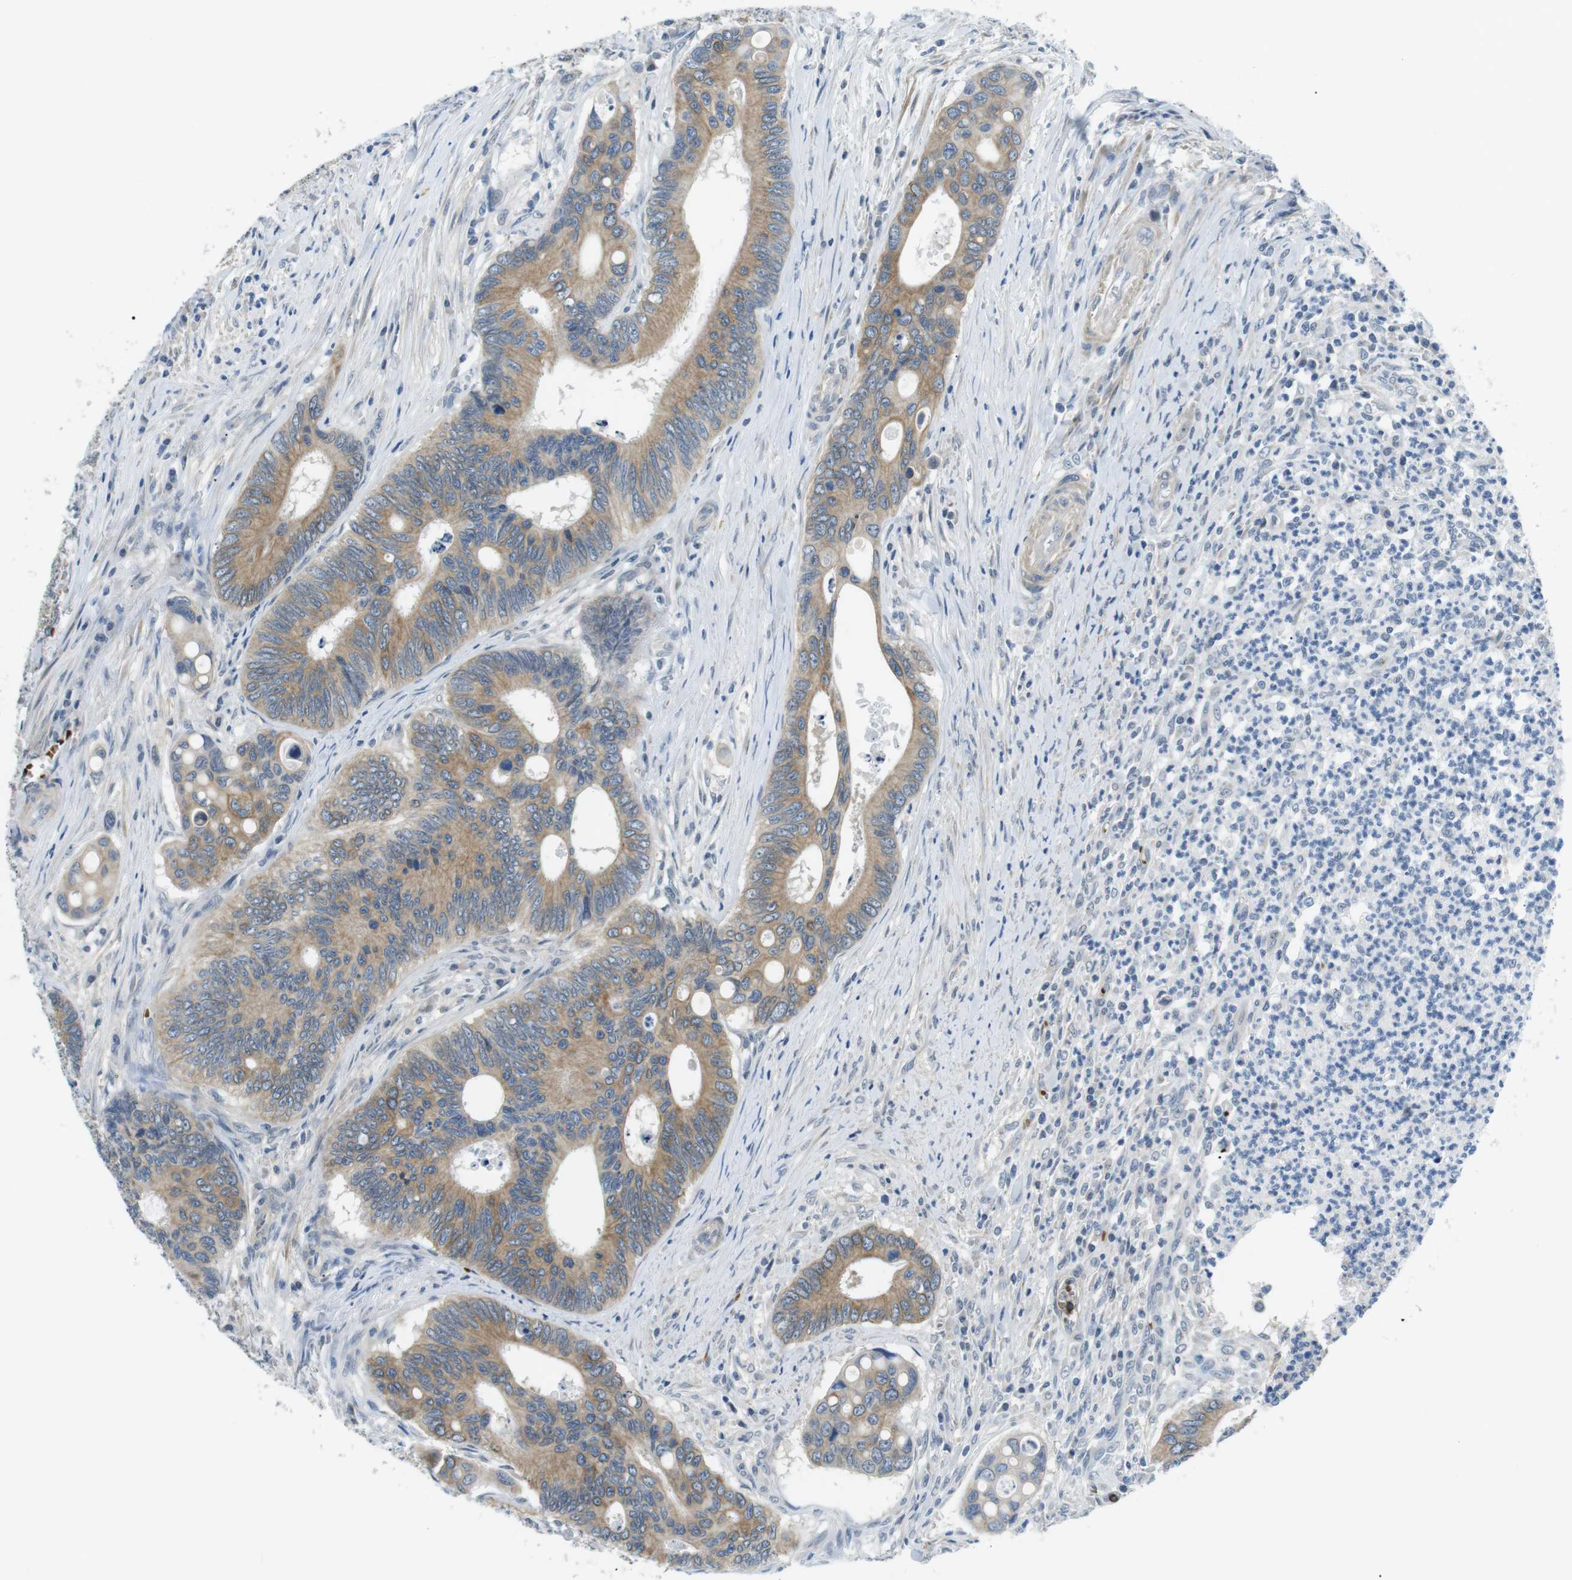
{"staining": {"intensity": "moderate", "quantity": ">75%", "location": "cytoplasmic/membranous"}, "tissue": "colorectal cancer", "cell_type": "Tumor cells", "image_type": "cancer", "snomed": [{"axis": "morphology", "description": "Inflammation, NOS"}, {"axis": "morphology", "description": "Adenocarcinoma, NOS"}, {"axis": "topography", "description": "Colon"}], "caption": "This photomicrograph reveals immunohistochemistry (IHC) staining of adenocarcinoma (colorectal), with medium moderate cytoplasmic/membranous positivity in approximately >75% of tumor cells.", "gene": "WSCD1", "patient": {"sex": "male", "age": 72}}